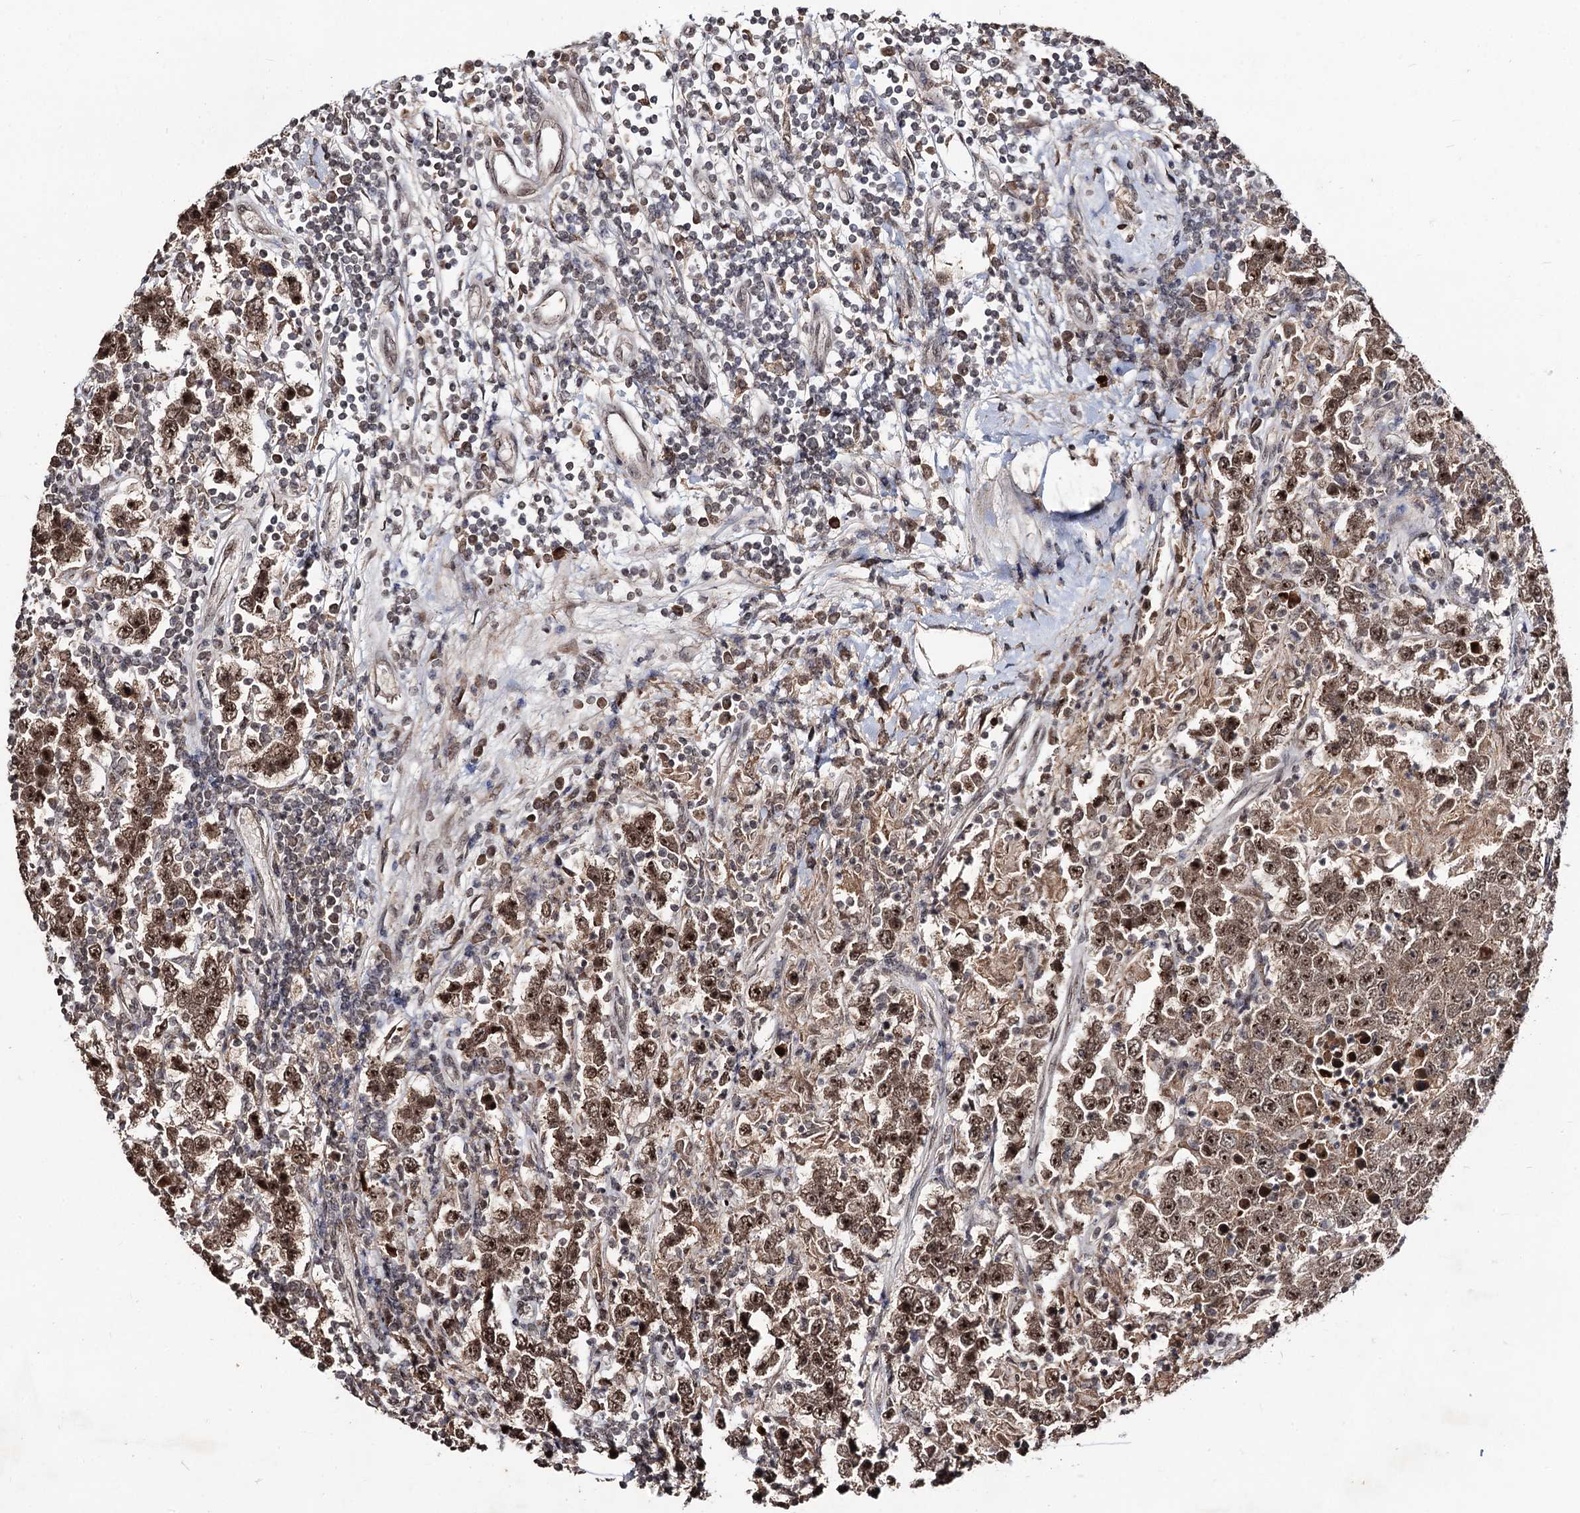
{"staining": {"intensity": "moderate", "quantity": ">75%", "location": "cytoplasmic/membranous,nuclear"}, "tissue": "testis cancer", "cell_type": "Tumor cells", "image_type": "cancer", "snomed": [{"axis": "morphology", "description": "Normal tissue, NOS"}, {"axis": "morphology", "description": "Urothelial carcinoma, High grade"}, {"axis": "morphology", "description": "Seminoma, NOS"}, {"axis": "morphology", "description": "Carcinoma, Embryonal, NOS"}, {"axis": "topography", "description": "Urinary bladder"}, {"axis": "topography", "description": "Testis"}], "caption": "A brown stain labels moderate cytoplasmic/membranous and nuclear positivity of a protein in human testis seminoma tumor cells.", "gene": "SFSWAP", "patient": {"sex": "male", "age": 41}}